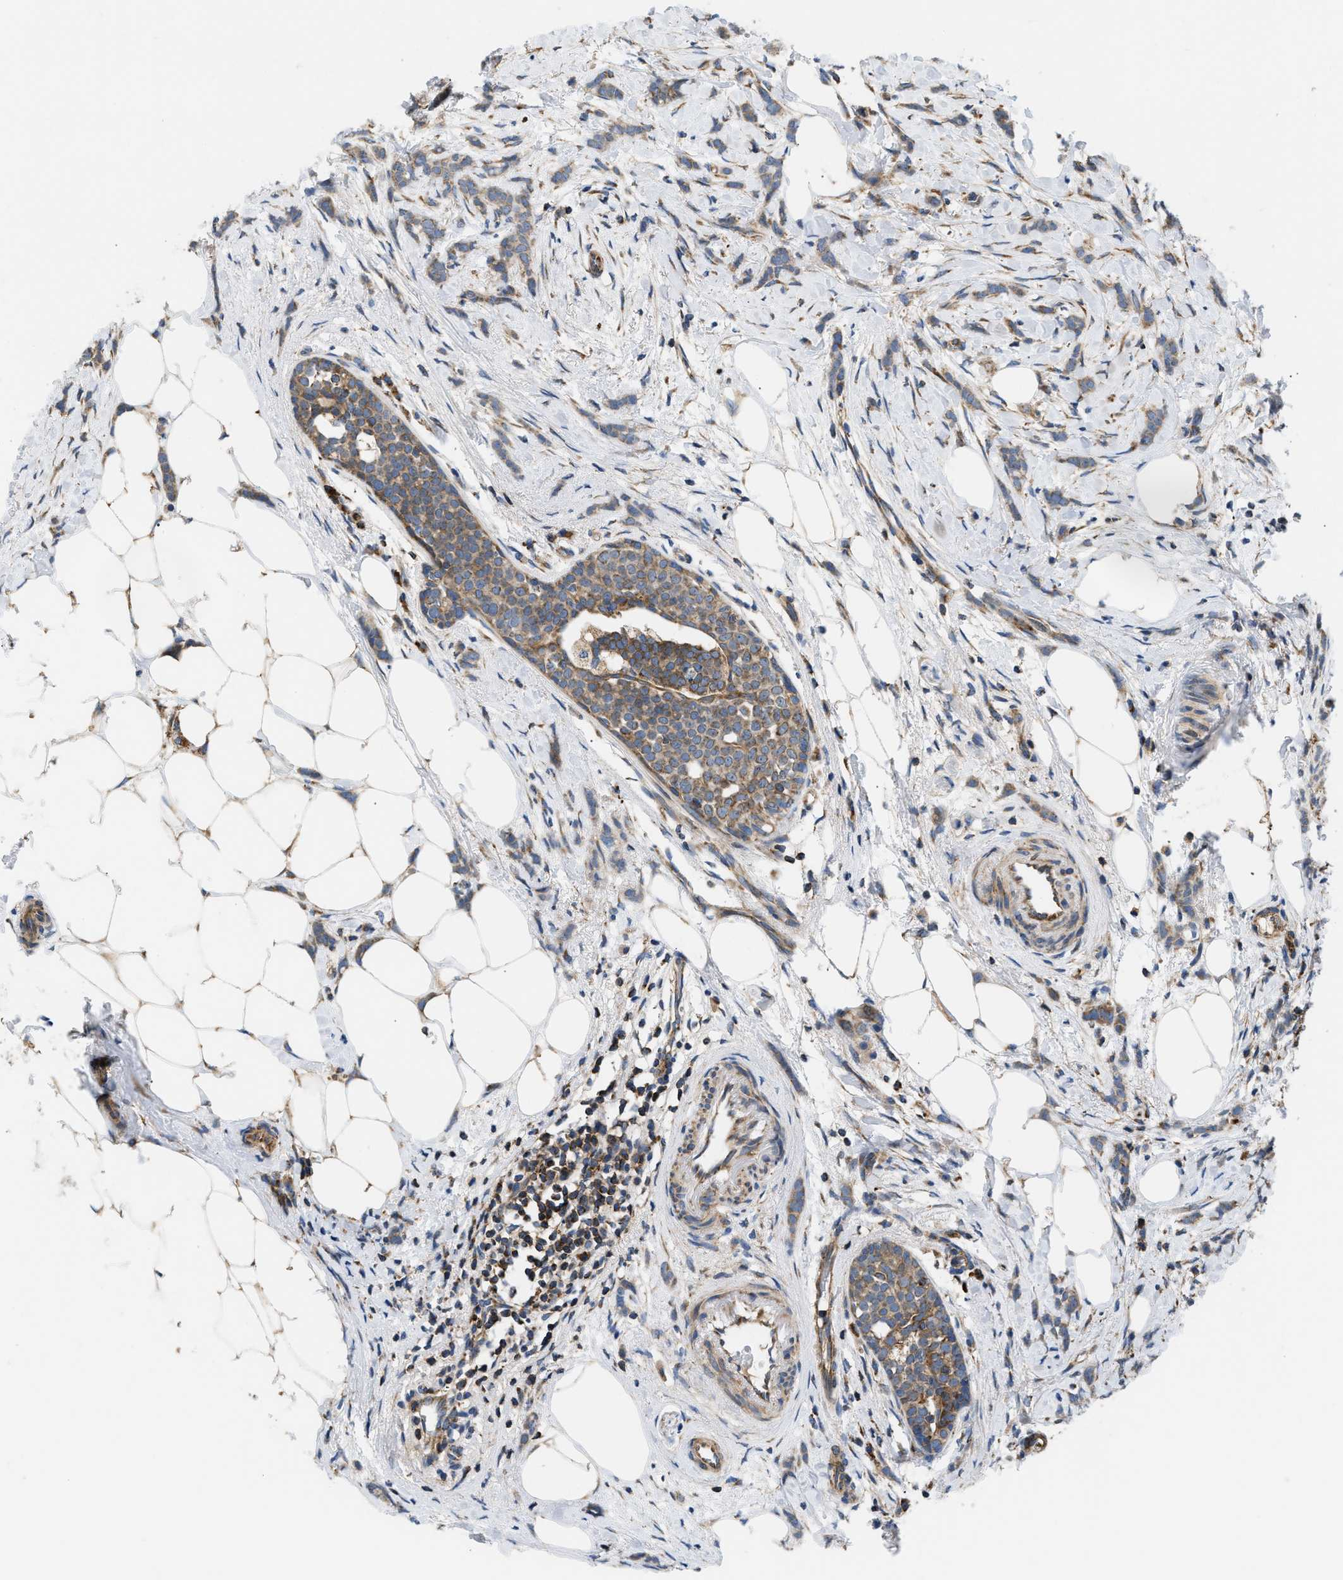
{"staining": {"intensity": "moderate", "quantity": ">75%", "location": "cytoplasmic/membranous"}, "tissue": "breast cancer", "cell_type": "Tumor cells", "image_type": "cancer", "snomed": [{"axis": "morphology", "description": "Lobular carcinoma, in situ"}, {"axis": "morphology", "description": "Lobular carcinoma"}, {"axis": "topography", "description": "Breast"}], "caption": "An image showing moderate cytoplasmic/membranous expression in about >75% of tumor cells in breast cancer, as visualized by brown immunohistochemical staining.", "gene": "OPTN", "patient": {"sex": "female", "age": 41}}